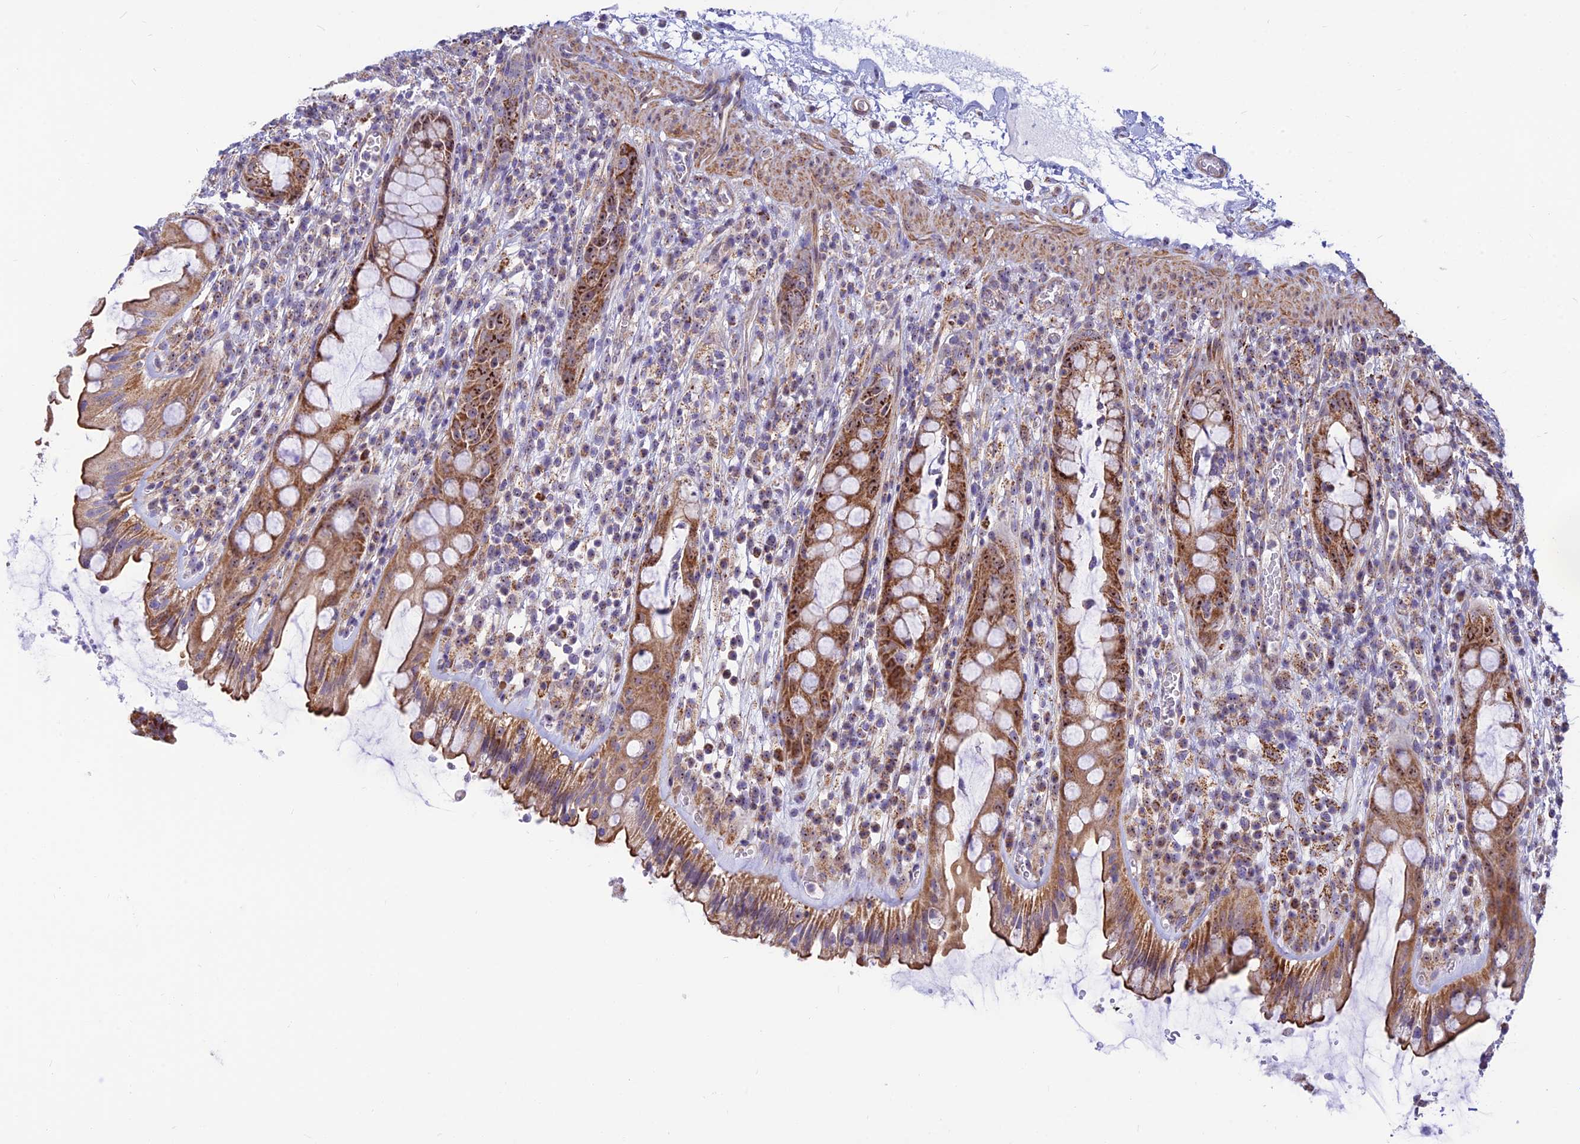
{"staining": {"intensity": "moderate", "quantity": ">75%", "location": "cytoplasmic/membranous,nuclear"}, "tissue": "rectum", "cell_type": "Glandular cells", "image_type": "normal", "snomed": [{"axis": "morphology", "description": "Normal tissue, NOS"}, {"axis": "topography", "description": "Rectum"}], "caption": "Rectum stained with immunohistochemistry displays moderate cytoplasmic/membranous,nuclear expression in about >75% of glandular cells.", "gene": "POLR1G", "patient": {"sex": "female", "age": 57}}